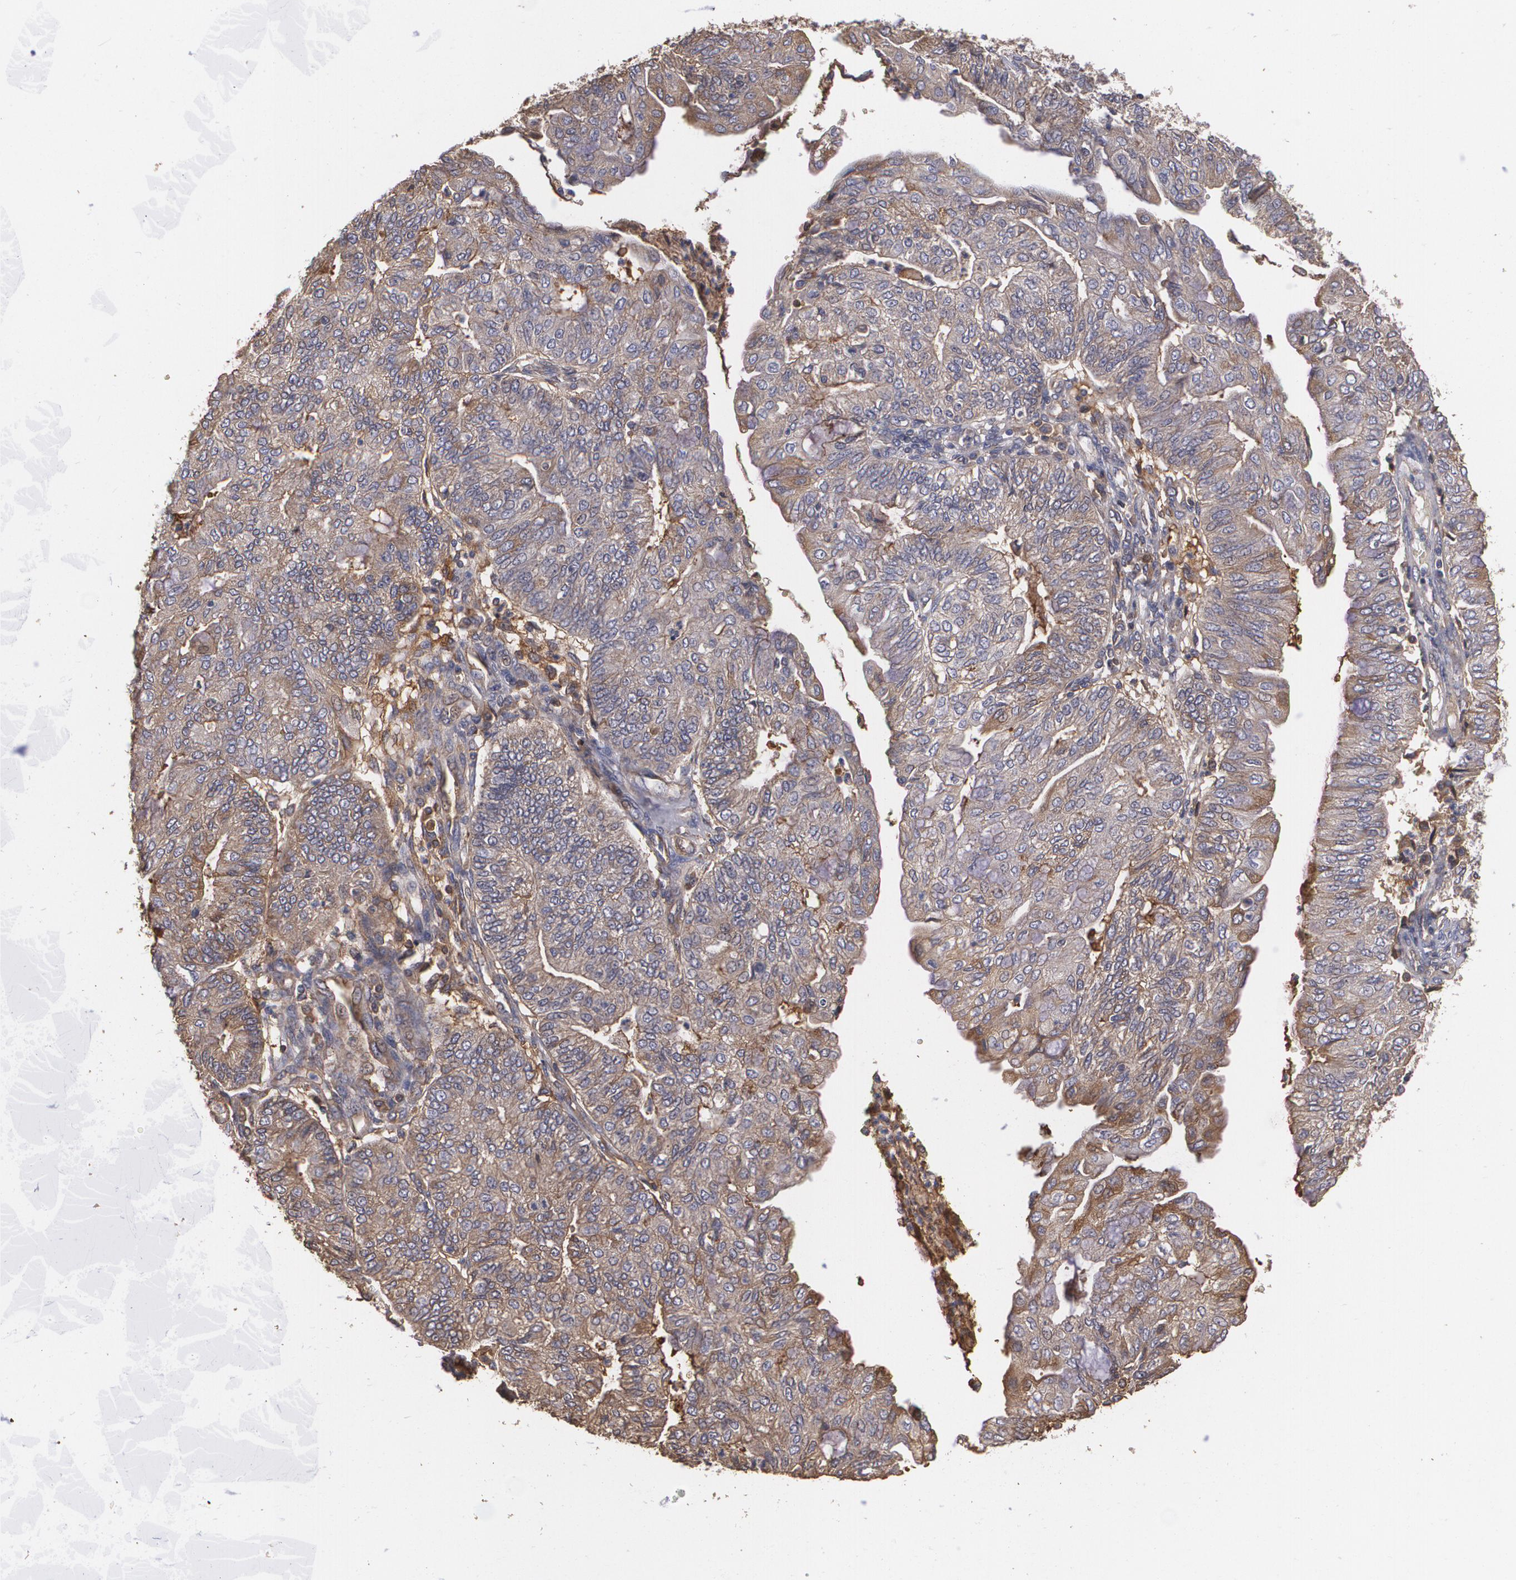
{"staining": {"intensity": "moderate", "quantity": ">75%", "location": "cytoplasmic/membranous"}, "tissue": "endometrial cancer", "cell_type": "Tumor cells", "image_type": "cancer", "snomed": [{"axis": "morphology", "description": "Adenocarcinoma, NOS"}, {"axis": "topography", "description": "Endometrium"}], "caption": "Protein analysis of endometrial cancer (adenocarcinoma) tissue shows moderate cytoplasmic/membranous staining in about >75% of tumor cells. The protein of interest is stained brown, and the nuclei are stained in blue (DAB IHC with brightfield microscopy, high magnification).", "gene": "PON1", "patient": {"sex": "female", "age": 59}}